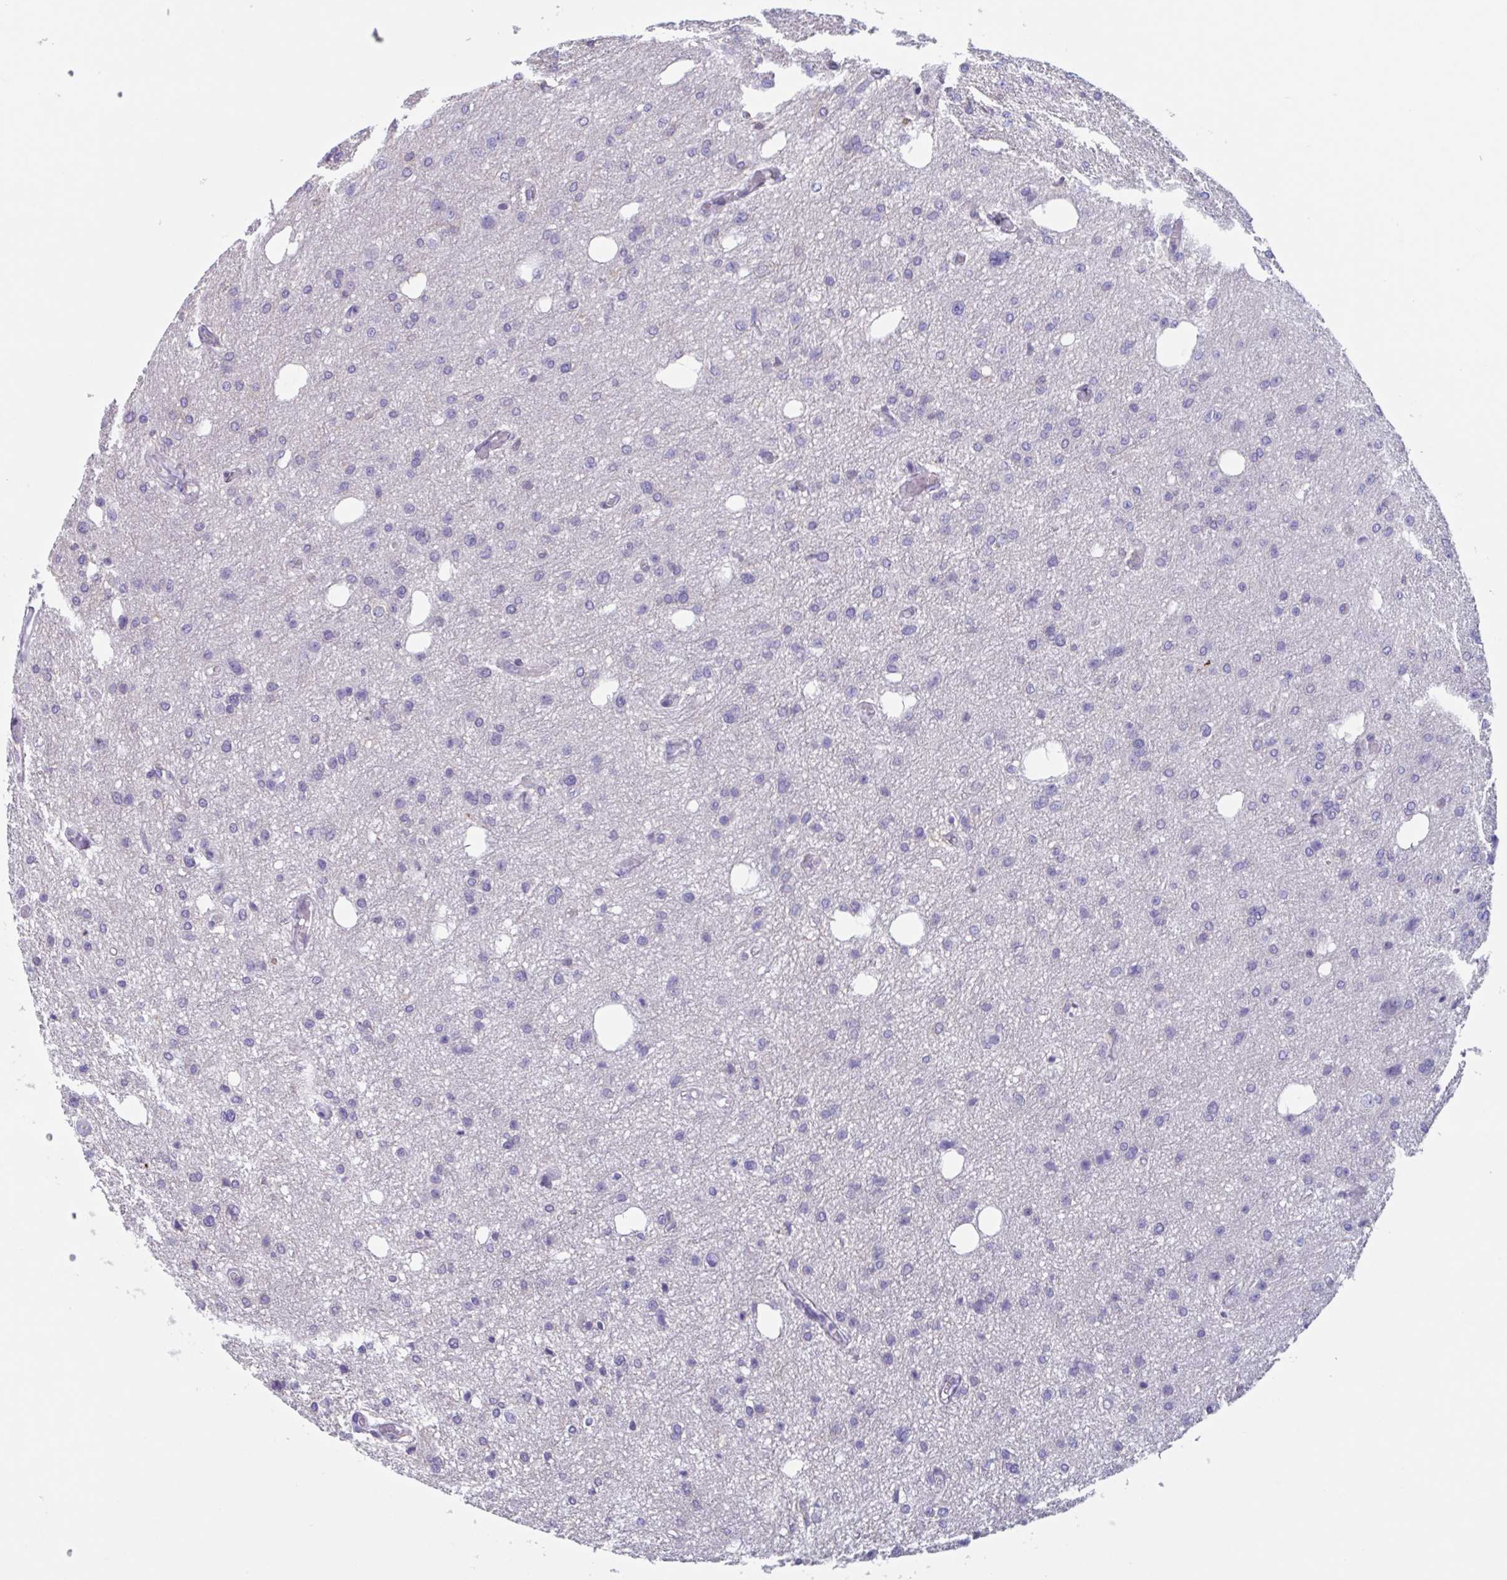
{"staining": {"intensity": "negative", "quantity": "none", "location": "none"}, "tissue": "glioma", "cell_type": "Tumor cells", "image_type": "cancer", "snomed": [{"axis": "morphology", "description": "Glioma, malignant, Low grade"}, {"axis": "topography", "description": "Brain"}], "caption": "Immunohistochemistry (IHC) image of neoplastic tissue: low-grade glioma (malignant) stained with DAB (3,3'-diaminobenzidine) demonstrates no significant protein staining in tumor cells.", "gene": "LPIN3", "patient": {"sex": "male", "age": 26}}